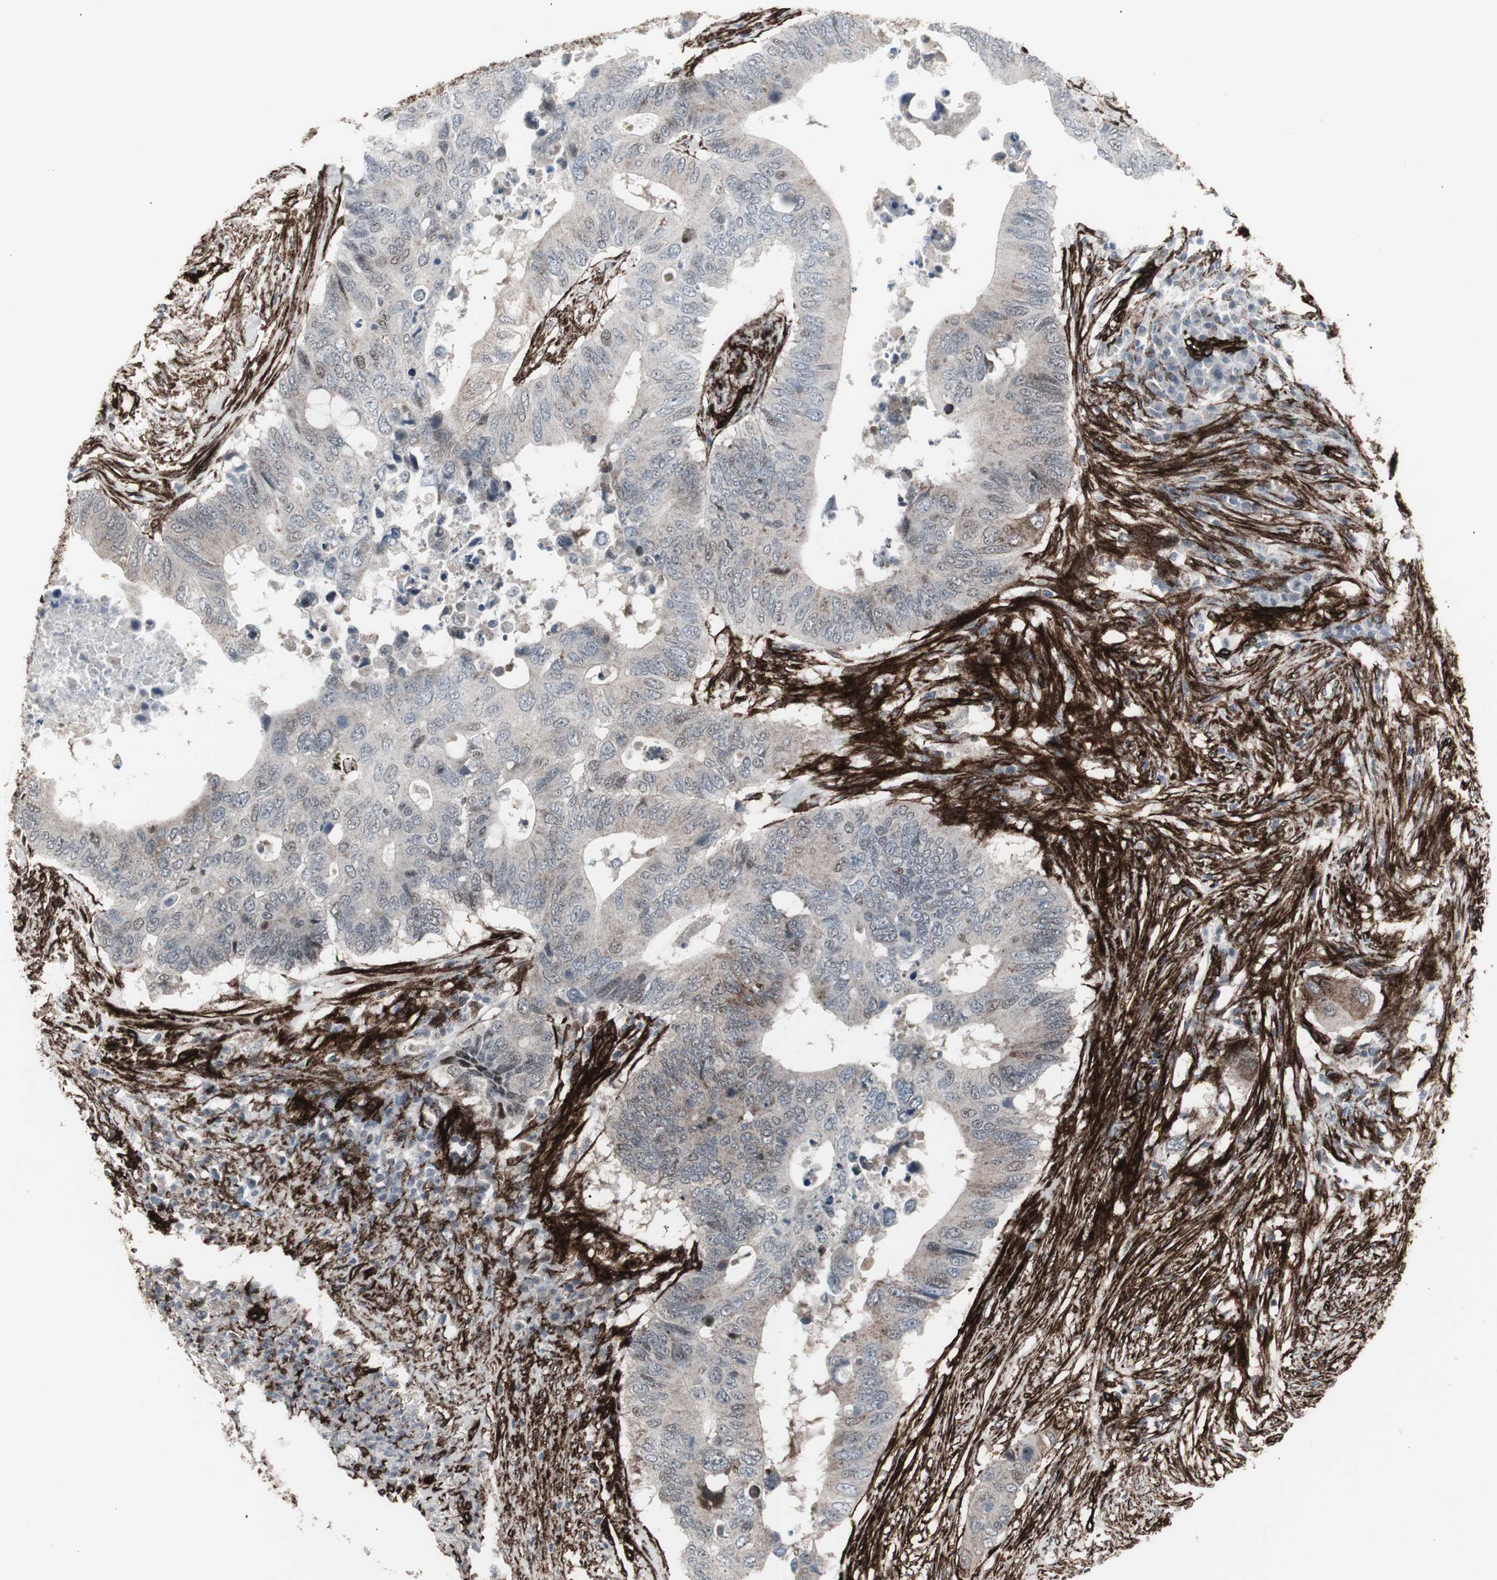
{"staining": {"intensity": "weak", "quantity": "<25%", "location": "cytoplasmic/membranous,nuclear"}, "tissue": "colorectal cancer", "cell_type": "Tumor cells", "image_type": "cancer", "snomed": [{"axis": "morphology", "description": "Adenocarcinoma, NOS"}, {"axis": "topography", "description": "Colon"}], "caption": "DAB immunohistochemical staining of human colorectal adenocarcinoma displays no significant positivity in tumor cells.", "gene": "PDGFA", "patient": {"sex": "male", "age": 71}}